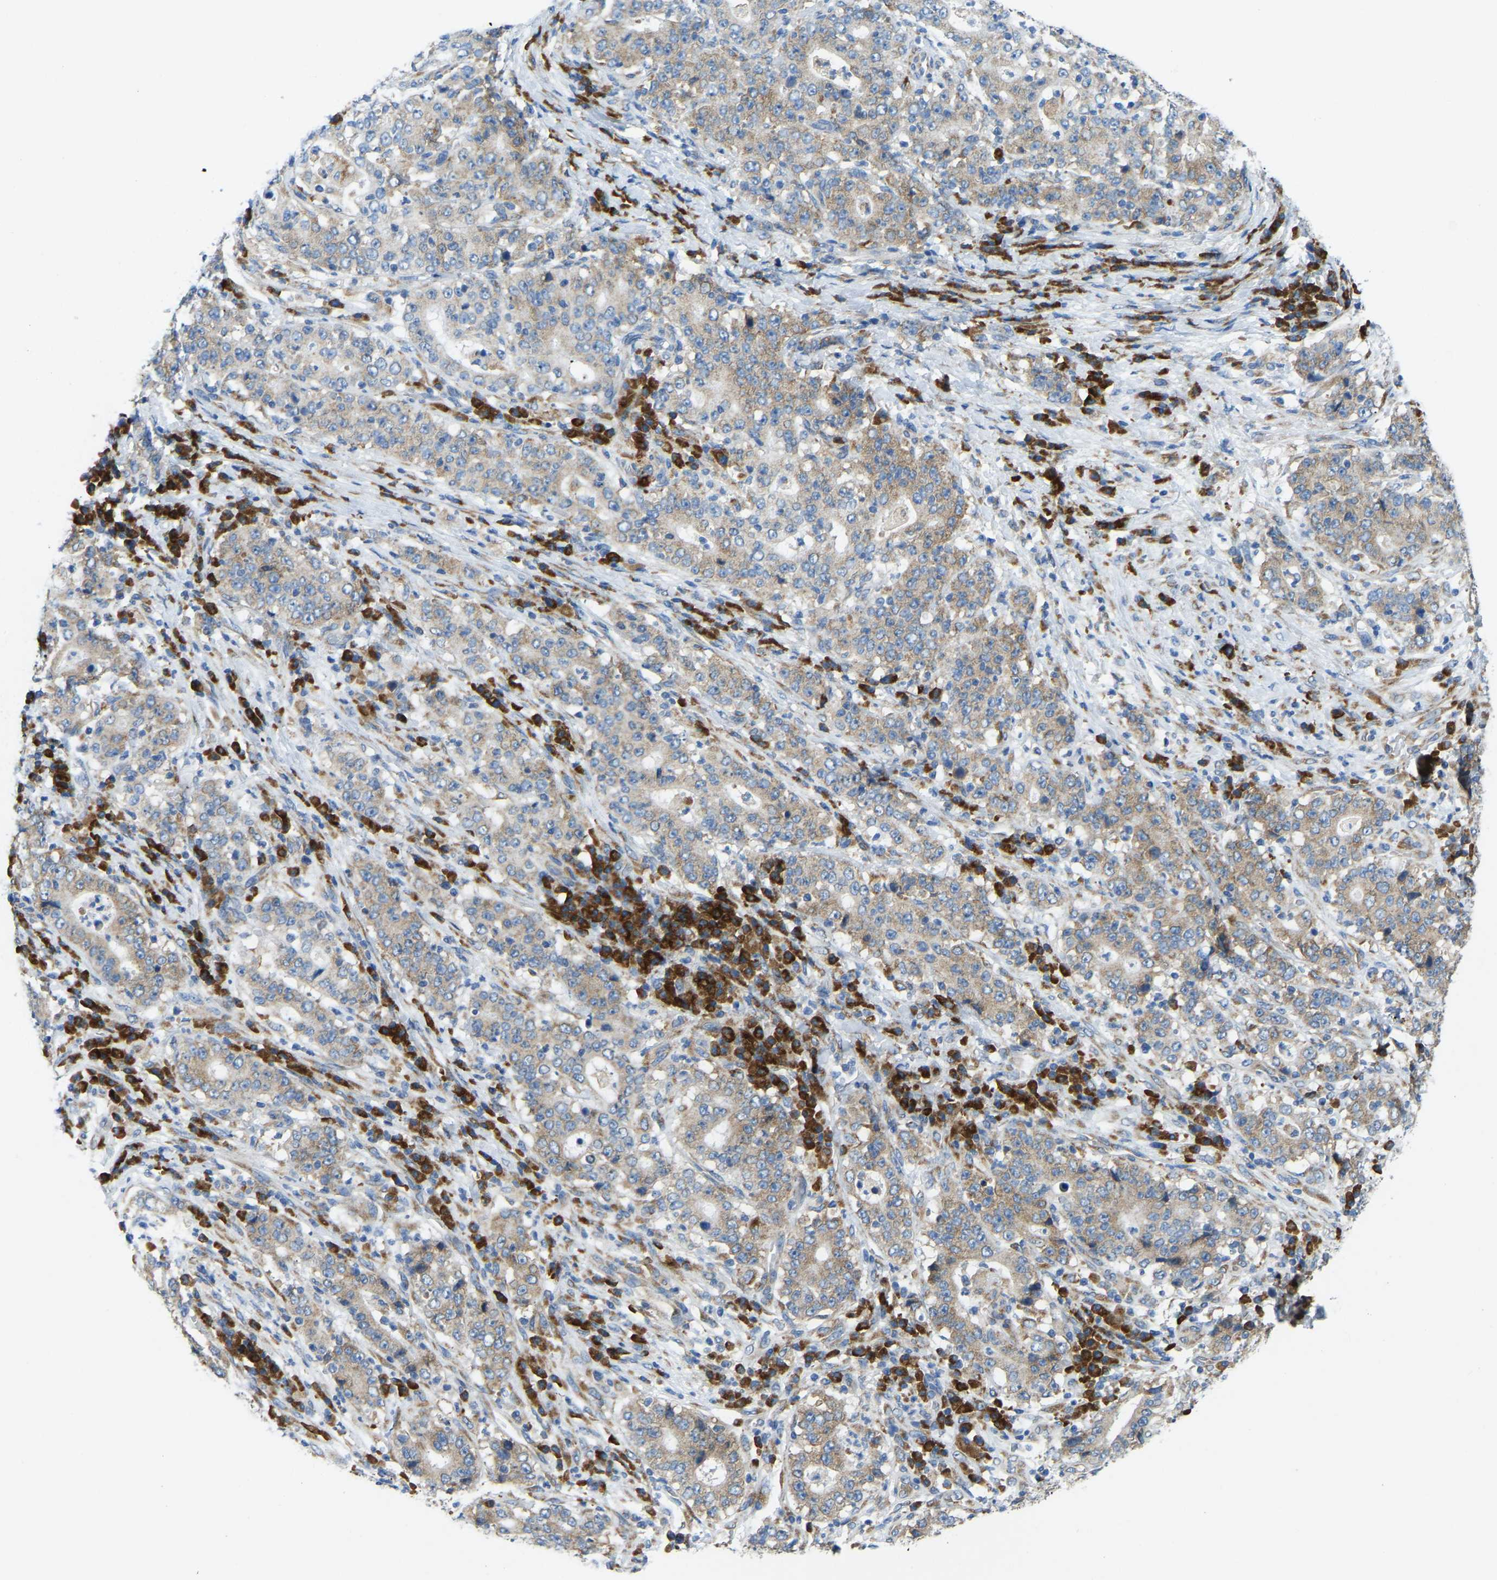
{"staining": {"intensity": "weak", "quantity": ">75%", "location": "cytoplasmic/membranous"}, "tissue": "stomach cancer", "cell_type": "Tumor cells", "image_type": "cancer", "snomed": [{"axis": "morphology", "description": "Normal tissue, NOS"}, {"axis": "morphology", "description": "Adenocarcinoma, NOS"}, {"axis": "topography", "description": "Stomach, upper"}, {"axis": "topography", "description": "Stomach"}], "caption": "Brown immunohistochemical staining in human adenocarcinoma (stomach) reveals weak cytoplasmic/membranous staining in about >75% of tumor cells.", "gene": "SND1", "patient": {"sex": "male", "age": 59}}